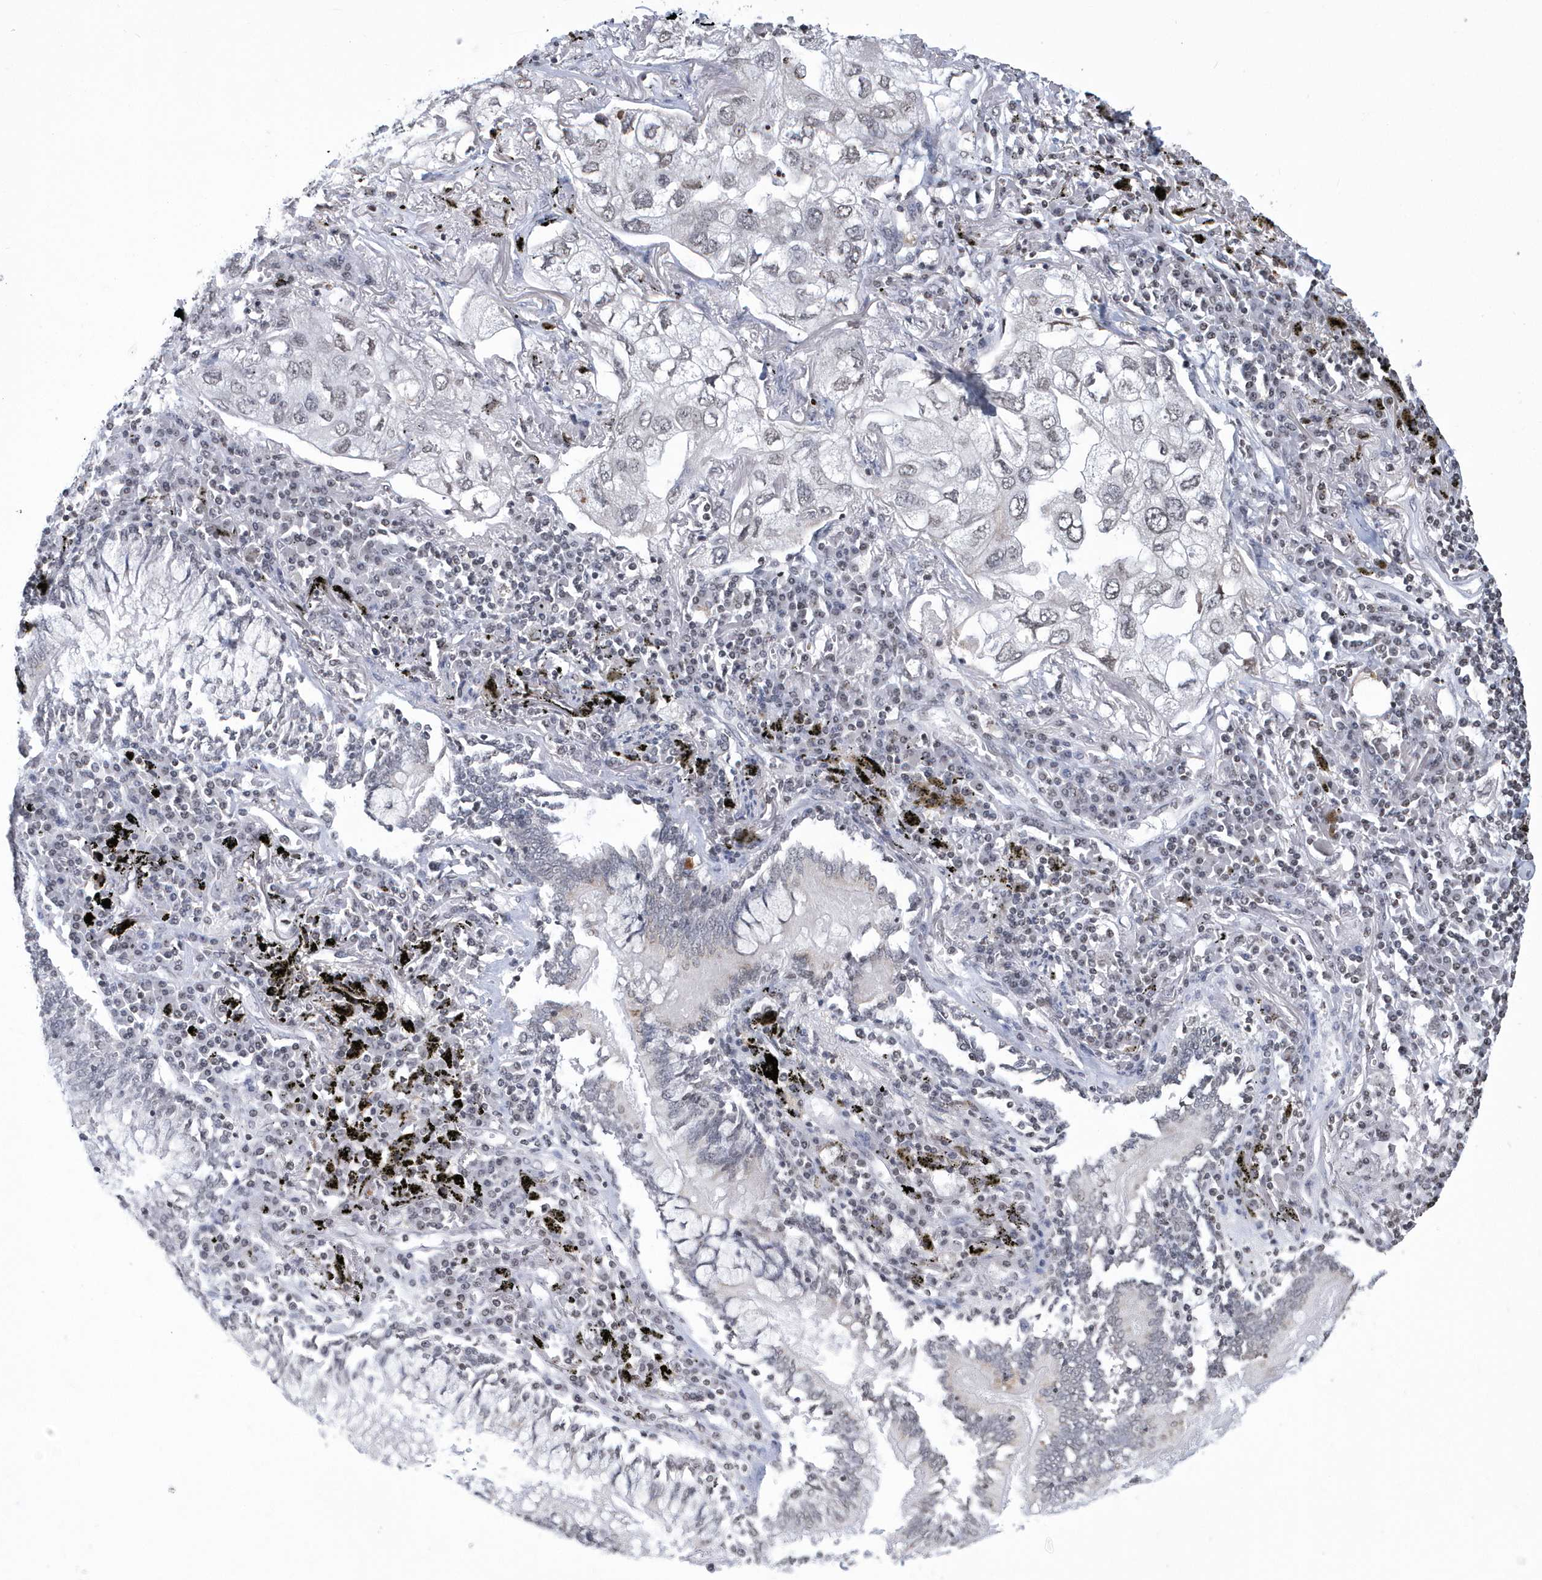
{"staining": {"intensity": "negative", "quantity": "none", "location": "none"}, "tissue": "lung cancer", "cell_type": "Tumor cells", "image_type": "cancer", "snomed": [{"axis": "morphology", "description": "Adenocarcinoma, NOS"}, {"axis": "topography", "description": "Lung"}], "caption": "Lung cancer was stained to show a protein in brown. There is no significant positivity in tumor cells.", "gene": "VWA5B2", "patient": {"sex": "male", "age": 65}}